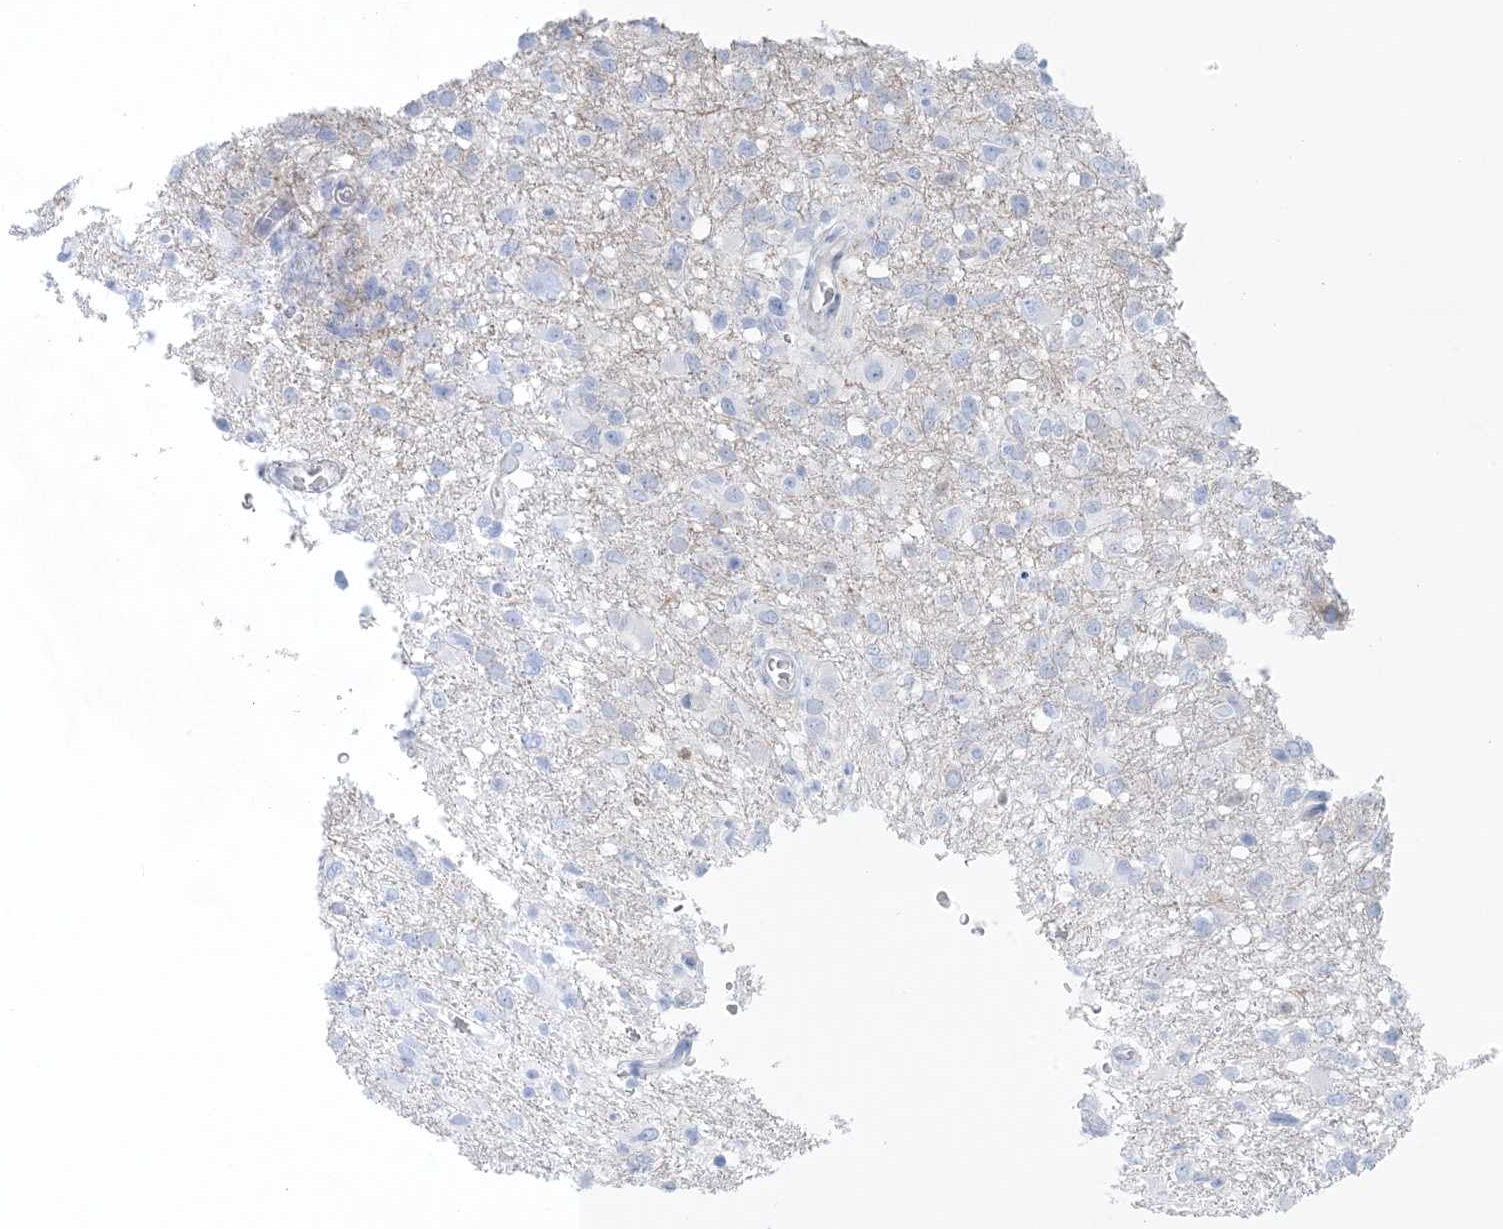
{"staining": {"intensity": "negative", "quantity": "none", "location": "none"}, "tissue": "glioma", "cell_type": "Tumor cells", "image_type": "cancer", "snomed": [{"axis": "morphology", "description": "Glioma, malignant, High grade"}, {"axis": "topography", "description": "Brain"}], "caption": "Immunohistochemistry (IHC) micrograph of glioma stained for a protein (brown), which exhibits no staining in tumor cells. (DAB immunohistochemistry (IHC), high magnification).", "gene": "SHANK1", "patient": {"sex": "female", "age": 57}}